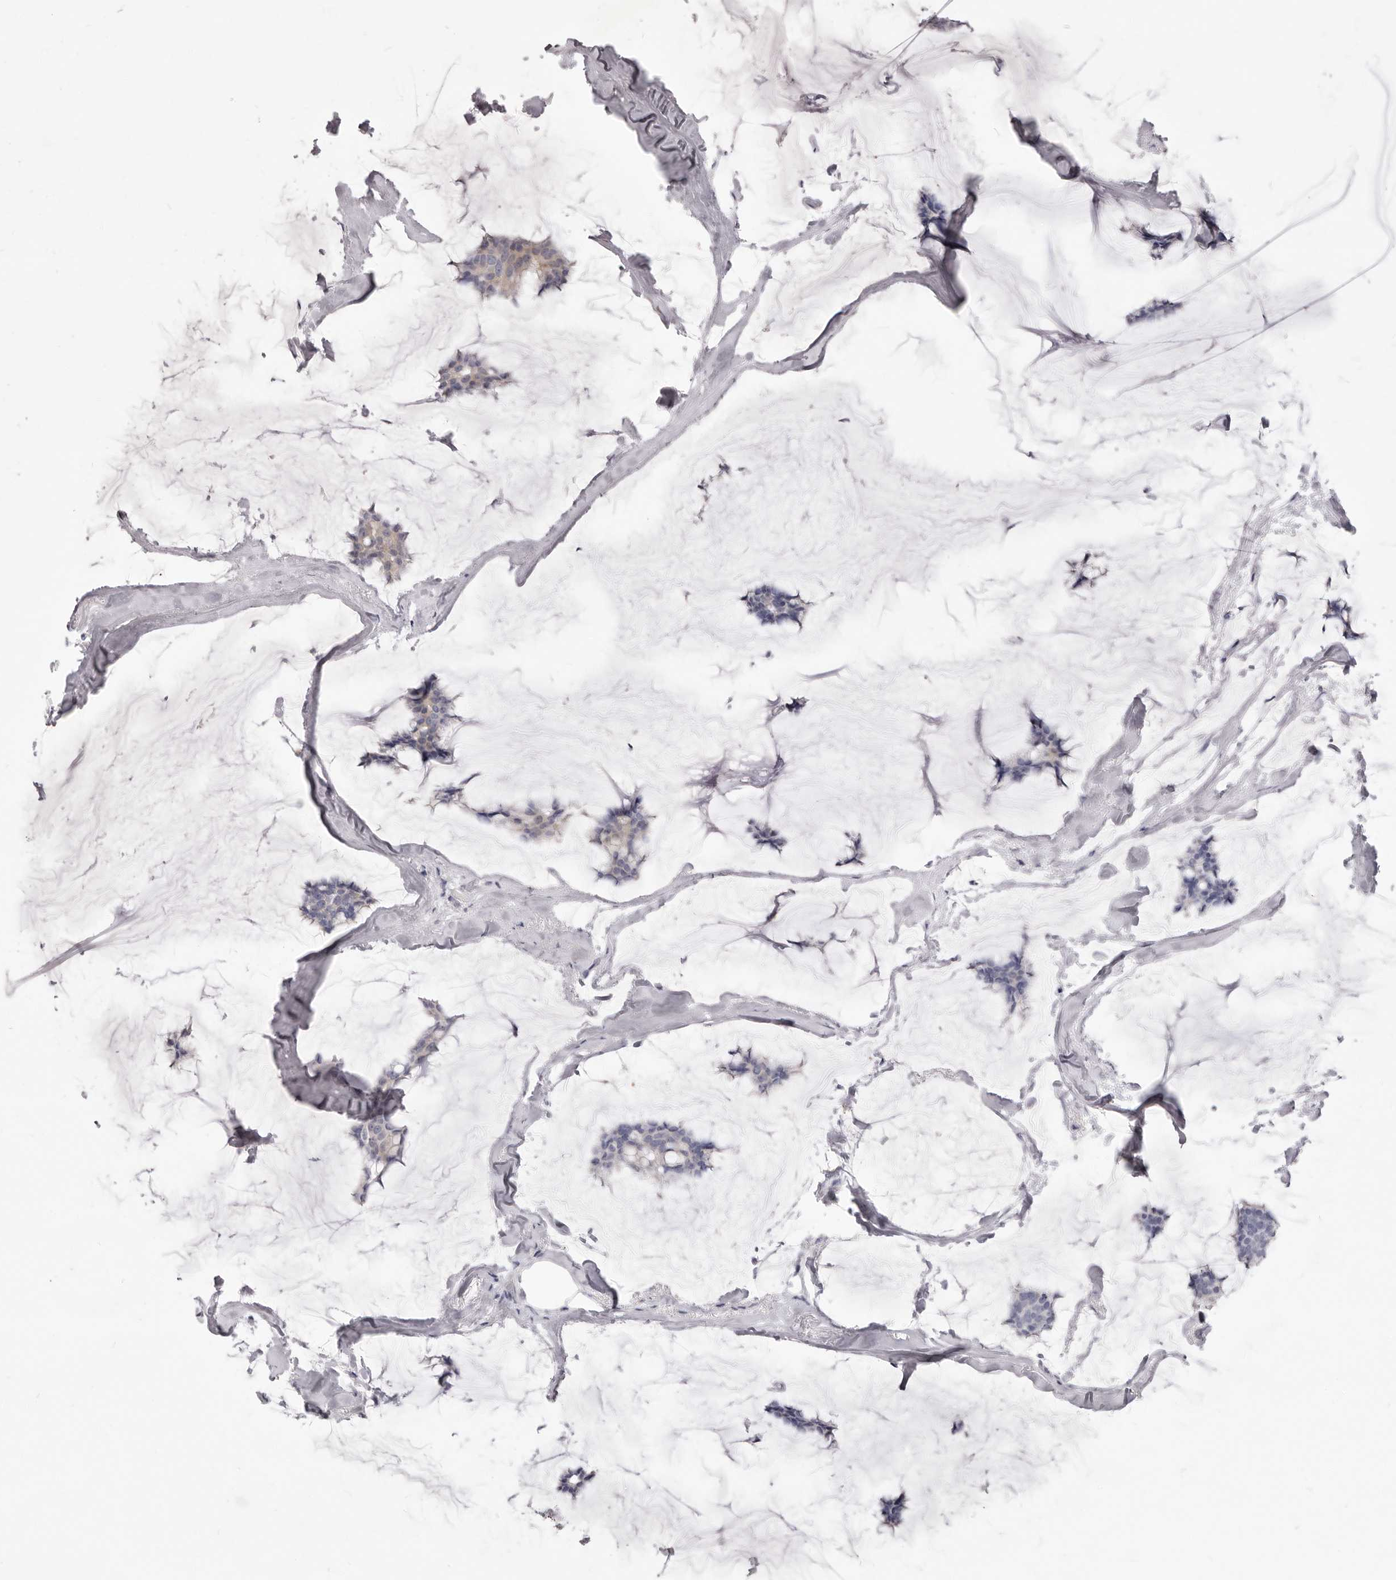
{"staining": {"intensity": "weak", "quantity": "<25%", "location": "cytoplasmic/membranous"}, "tissue": "breast cancer", "cell_type": "Tumor cells", "image_type": "cancer", "snomed": [{"axis": "morphology", "description": "Duct carcinoma"}, {"axis": "topography", "description": "Breast"}], "caption": "The IHC photomicrograph has no significant staining in tumor cells of breast cancer (intraductal carcinoma) tissue. (Brightfield microscopy of DAB immunohistochemistry at high magnification).", "gene": "TBC1D8B", "patient": {"sex": "female", "age": 93}}